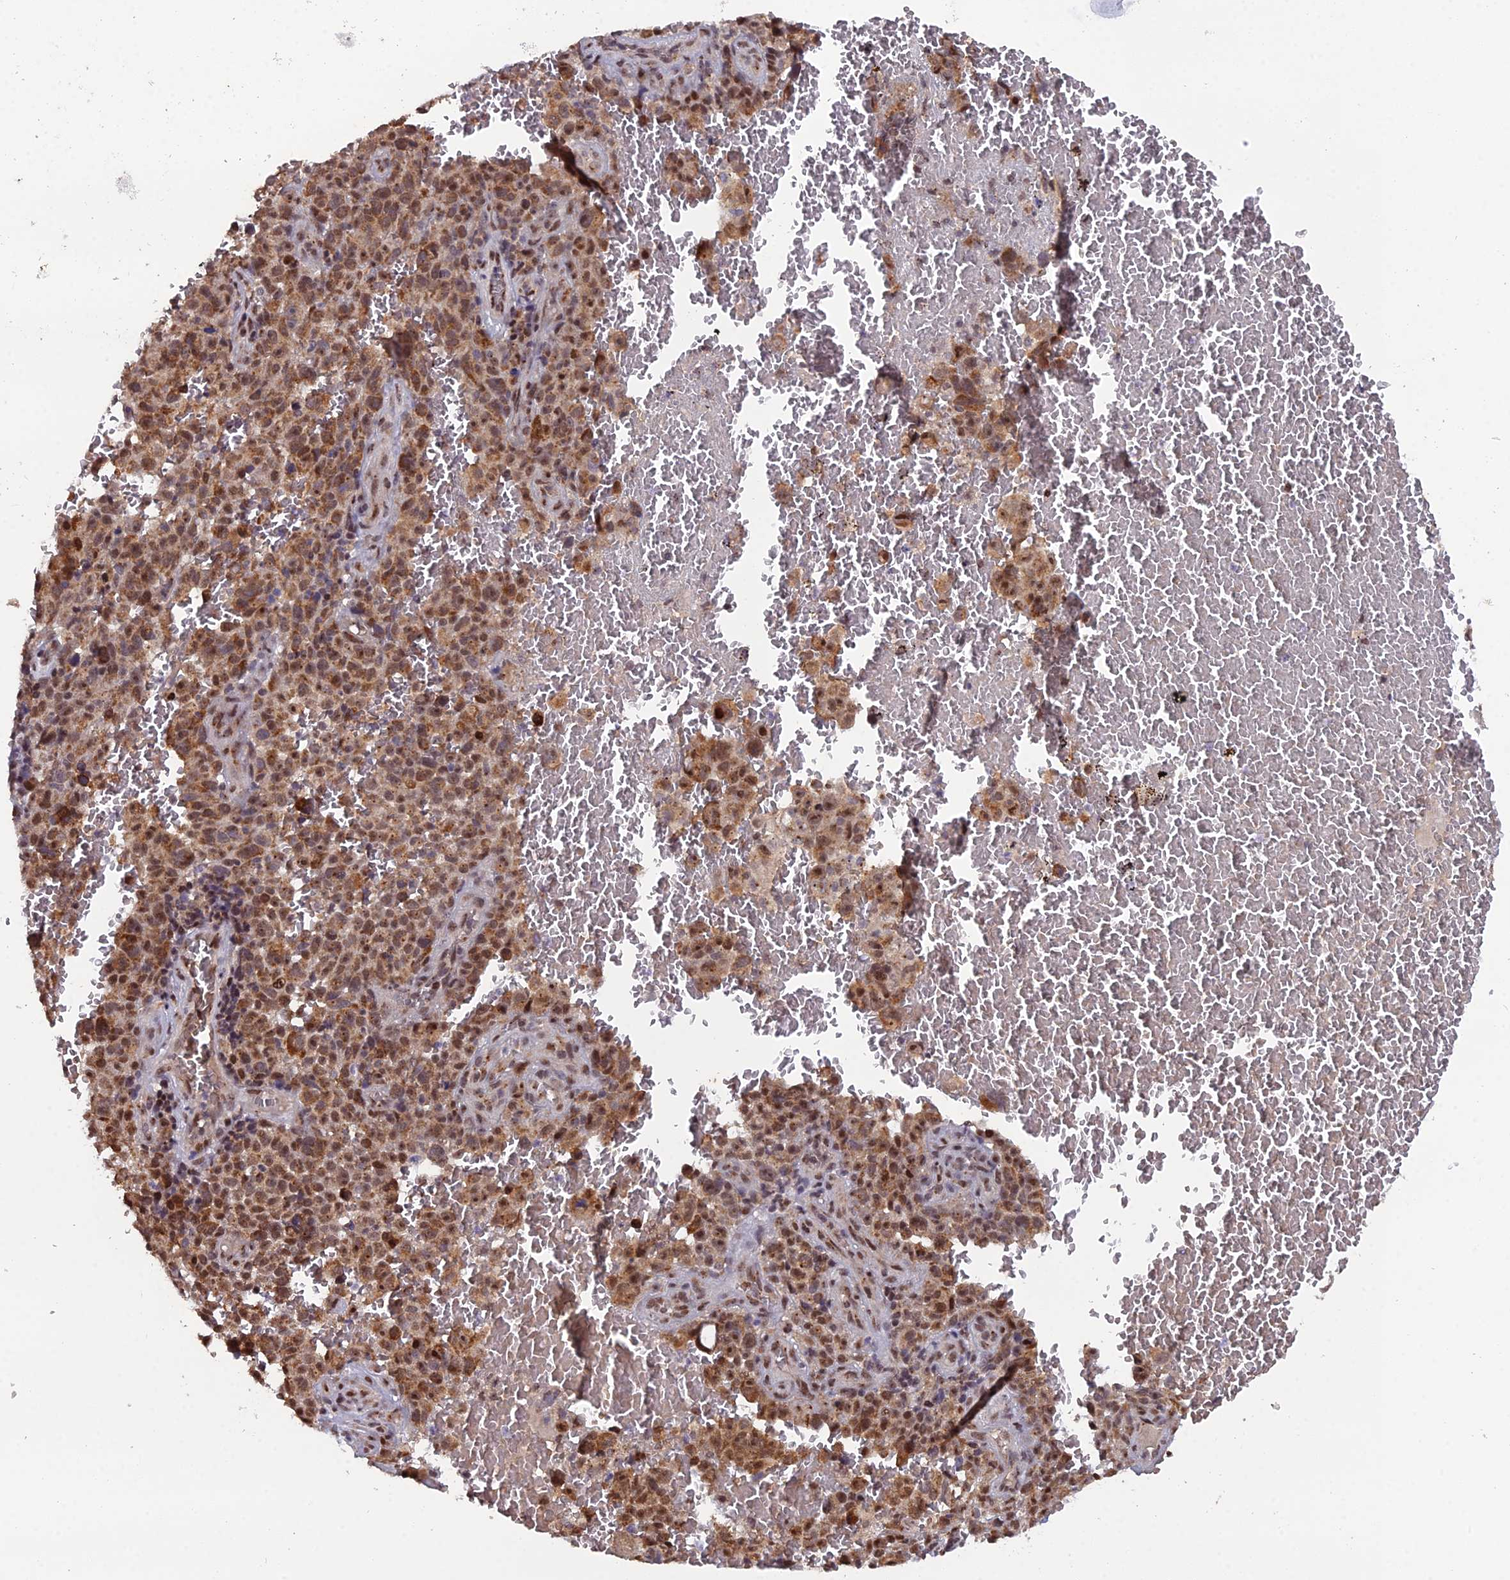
{"staining": {"intensity": "moderate", "quantity": ">75%", "location": "cytoplasmic/membranous,nuclear"}, "tissue": "melanoma", "cell_type": "Tumor cells", "image_type": "cancer", "snomed": [{"axis": "morphology", "description": "Malignant melanoma, NOS"}, {"axis": "topography", "description": "Skin"}], "caption": "Tumor cells demonstrate medium levels of moderate cytoplasmic/membranous and nuclear staining in approximately >75% of cells in melanoma.", "gene": "ARL2", "patient": {"sex": "female", "age": 82}}